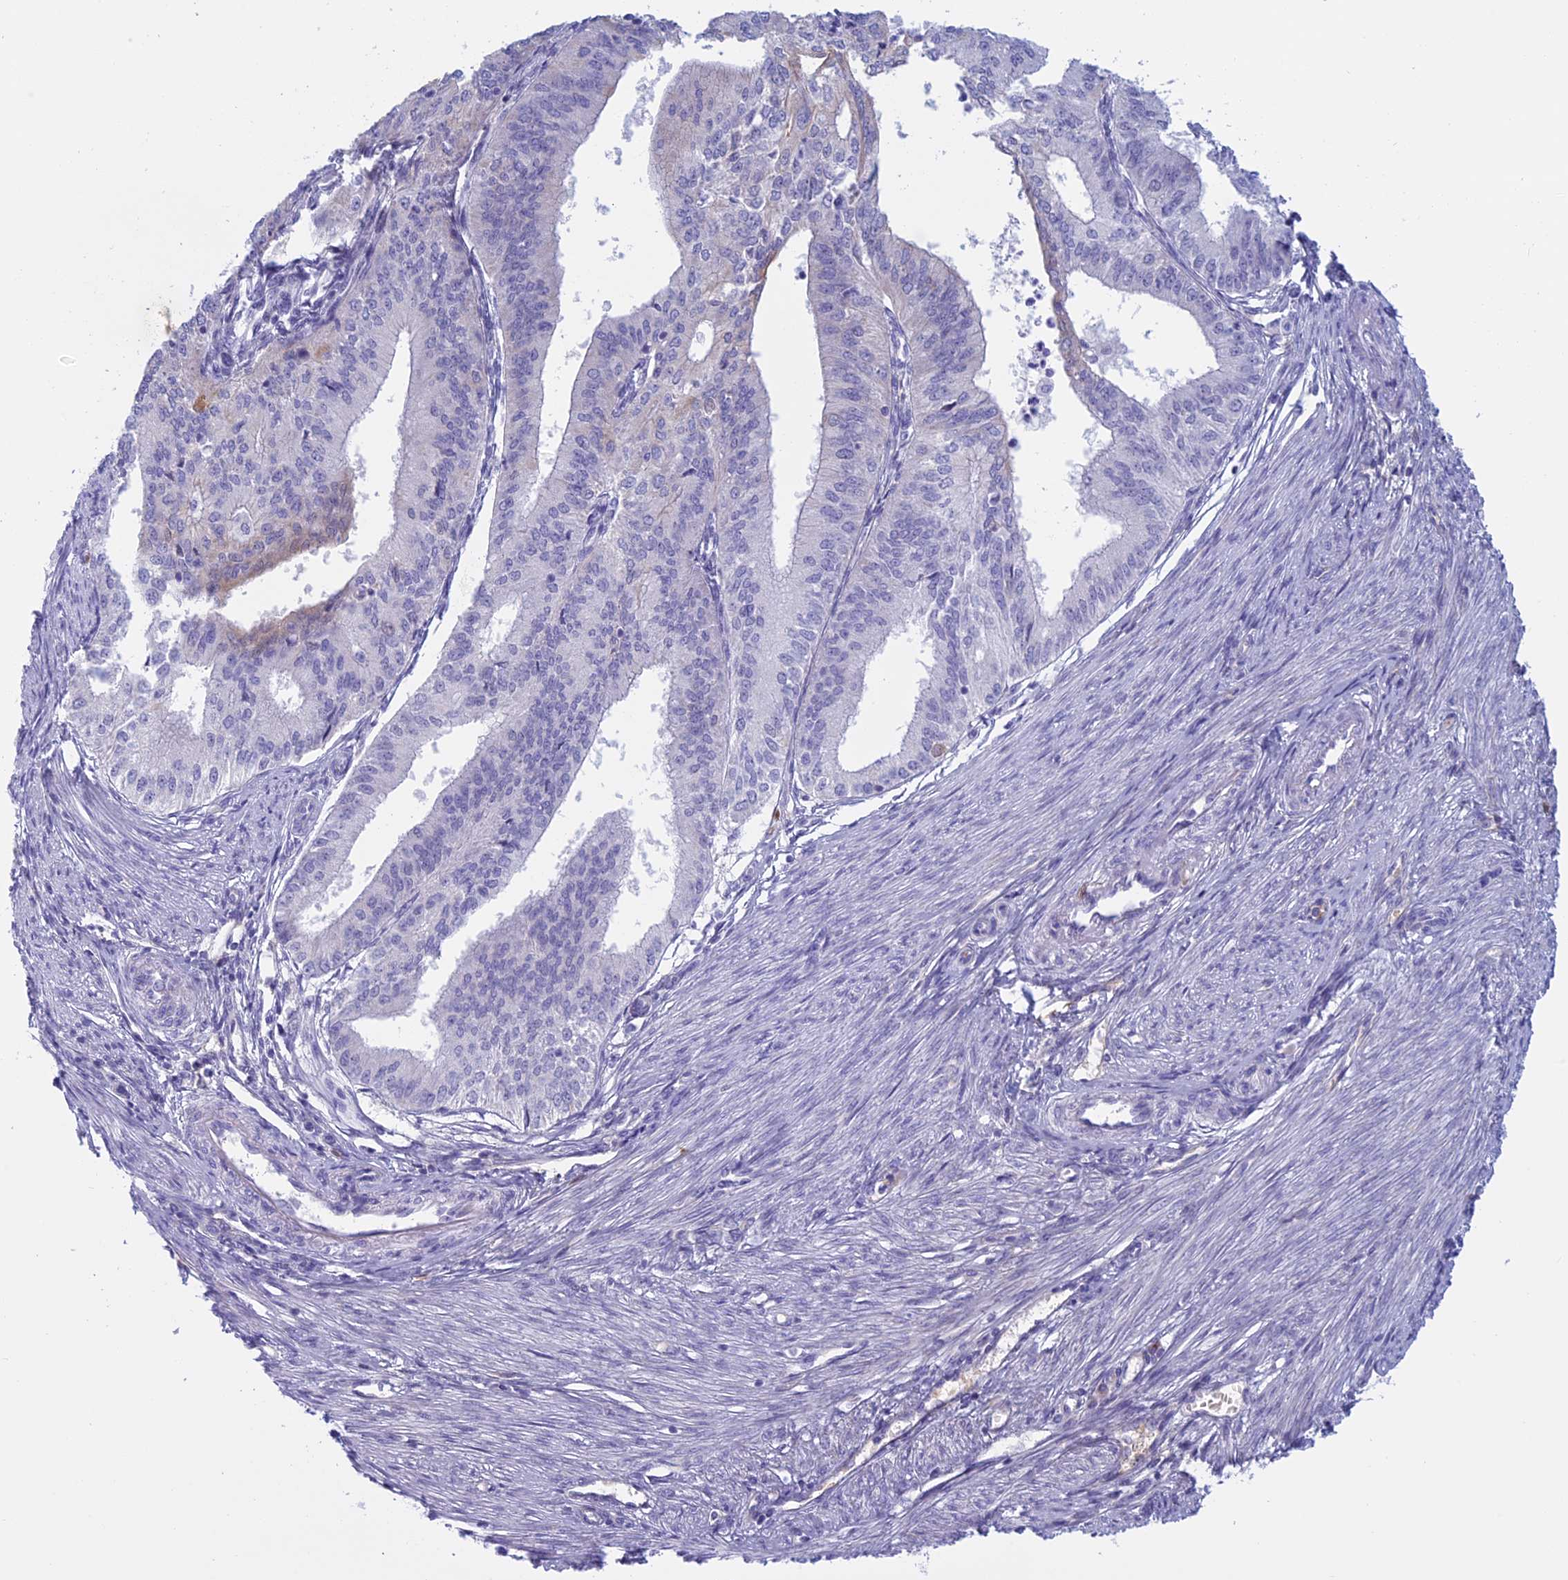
{"staining": {"intensity": "negative", "quantity": "none", "location": "none"}, "tissue": "endometrial cancer", "cell_type": "Tumor cells", "image_type": "cancer", "snomed": [{"axis": "morphology", "description": "Adenocarcinoma, NOS"}, {"axis": "topography", "description": "Endometrium"}], "caption": "Tumor cells show no significant staining in endometrial cancer (adenocarcinoma).", "gene": "ANGPTL2", "patient": {"sex": "female", "age": 50}}